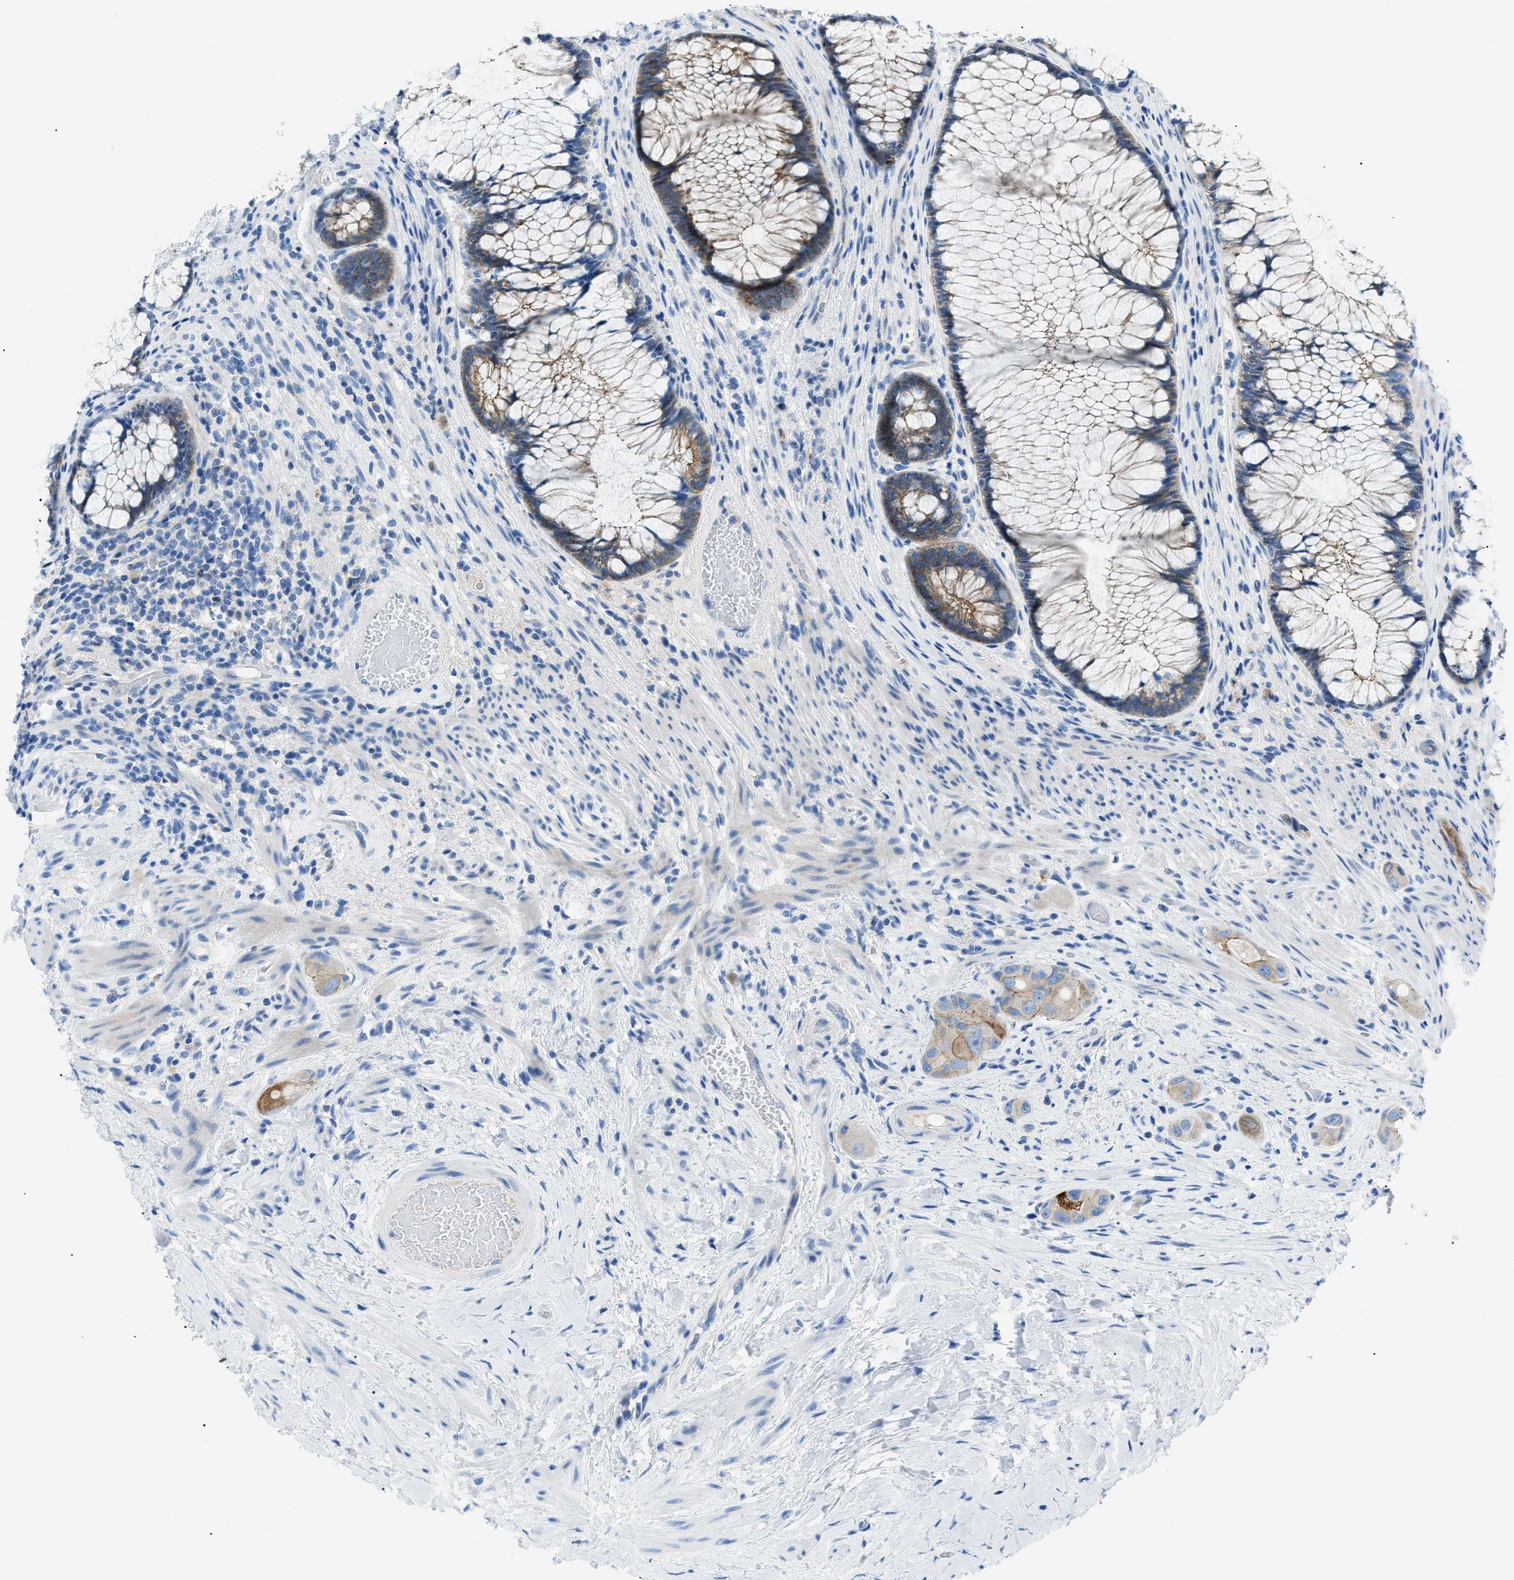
{"staining": {"intensity": "weak", "quantity": "25%-75%", "location": "cytoplasmic/membranous"}, "tissue": "colorectal cancer", "cell_type": "Tumor cells", "image_type": "cancer", "snomed": [{"axis": "morphology", "description": "Adenocarcinoma, NOS"}, {"axis": "topography", "description": "Rectum"}], "caption": "A high-resolution histopathology image shows immunohistochemistry staining of colorectal adenocarcinoma, which displays weak cytoplasmic/membranous expression in approximately 25%-75% of tumor cells.", "gene": "ZDHHC24", "patient": {"sex": "male", "age": 51}}